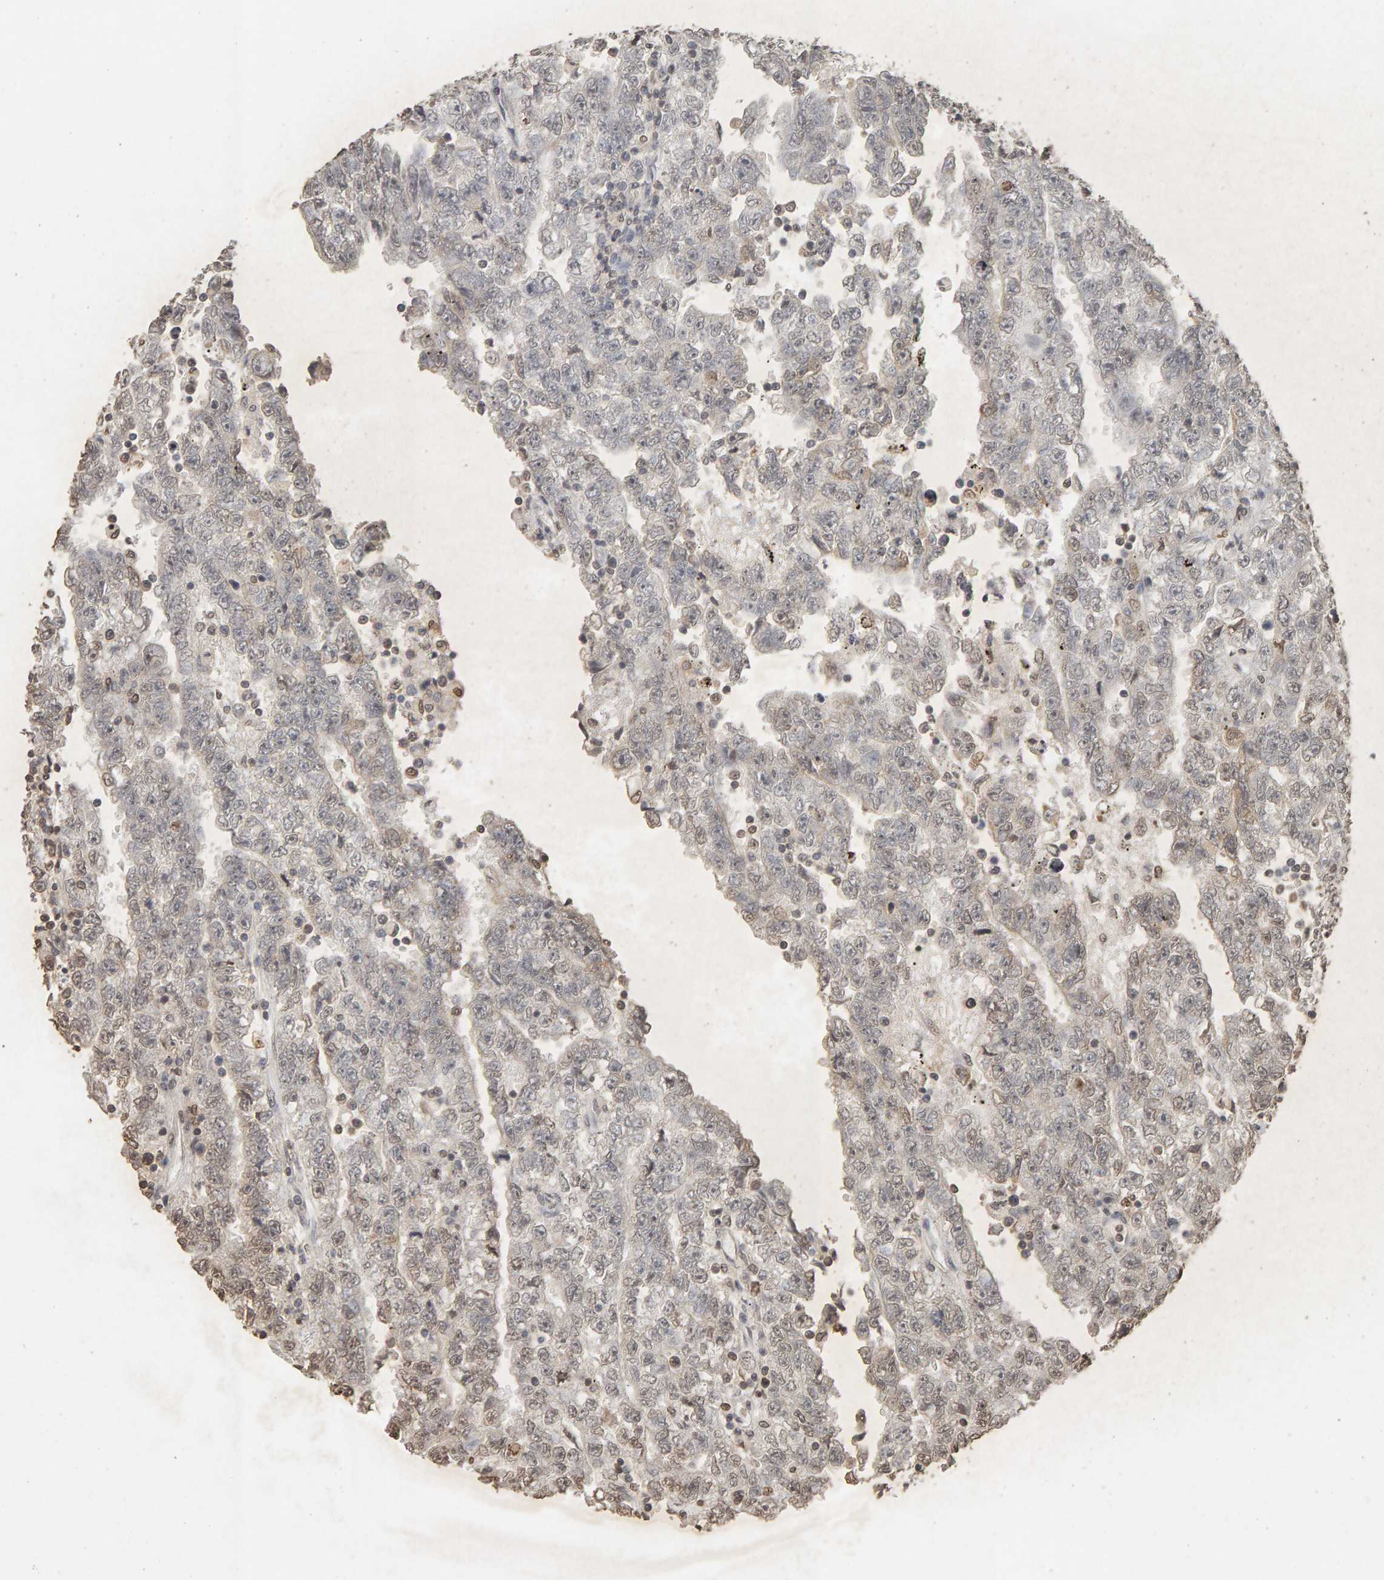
{"staining": {"intensity": "weak", "quantity": "<25%", "location": "nuclear"}, "tissue": "testis cancer", "cell_type": "Tumor cells", "image_type": "cancer", "snomed": [{"axis": "morphology", "description": "Carcinoma, Embryonal, NOS"}, {"axis": "topography", "description": "Testis"}], "caption": "The histopathology image displays no staining of tumor cells in testis embryonal carcinoma. (Brightfield microscopy of DAB (3,3'-diaminobenzidine) IHC at high magnification).", "gene": "DNAJB5", "patient": {"sex": "male", "age": 25}}